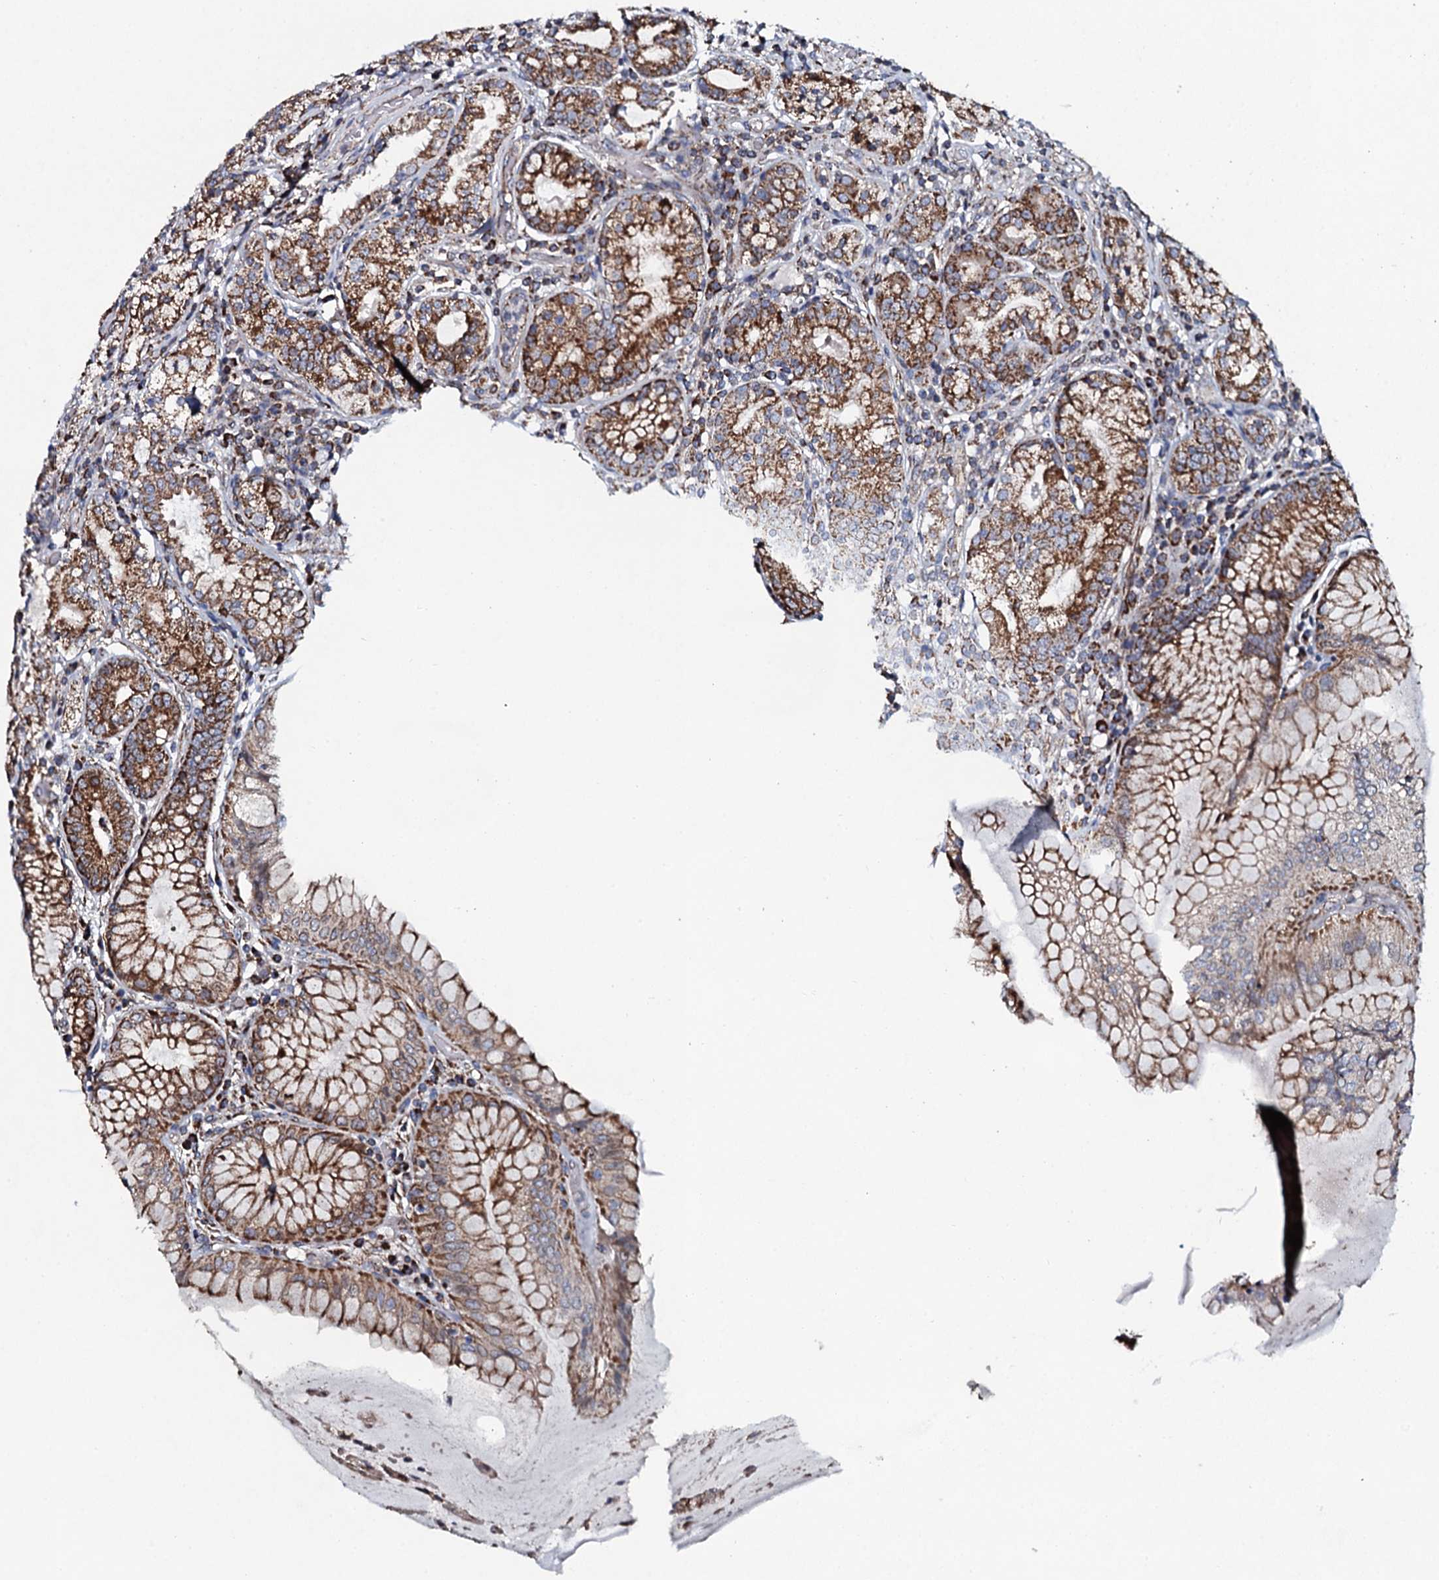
{"staining": {"intensity": "moderate", "quantity": ">75%", "location": "cytoplasmic/membranous"}, "tissue": "stomach", "cell_type": "Glandular cells", "image_type": "normal", "snomed": [{"axis": "morphology", "description": "Normal tissue, NOS"}, {"axis": "topography", "description": "Stomach, upper"}, {"axis": "topography", "description": "Stomach, lower"}], "caption": "Immunohistochemistry (IHC) (DAB (3,3'-diaminobenzidine)) staining of benign stomach displays moderate cytoplasmic/membranous protein staining in approximately >75% of glandular cells.", "gene": "EVC2", "patient": {"sex": "female", "age": 76}}